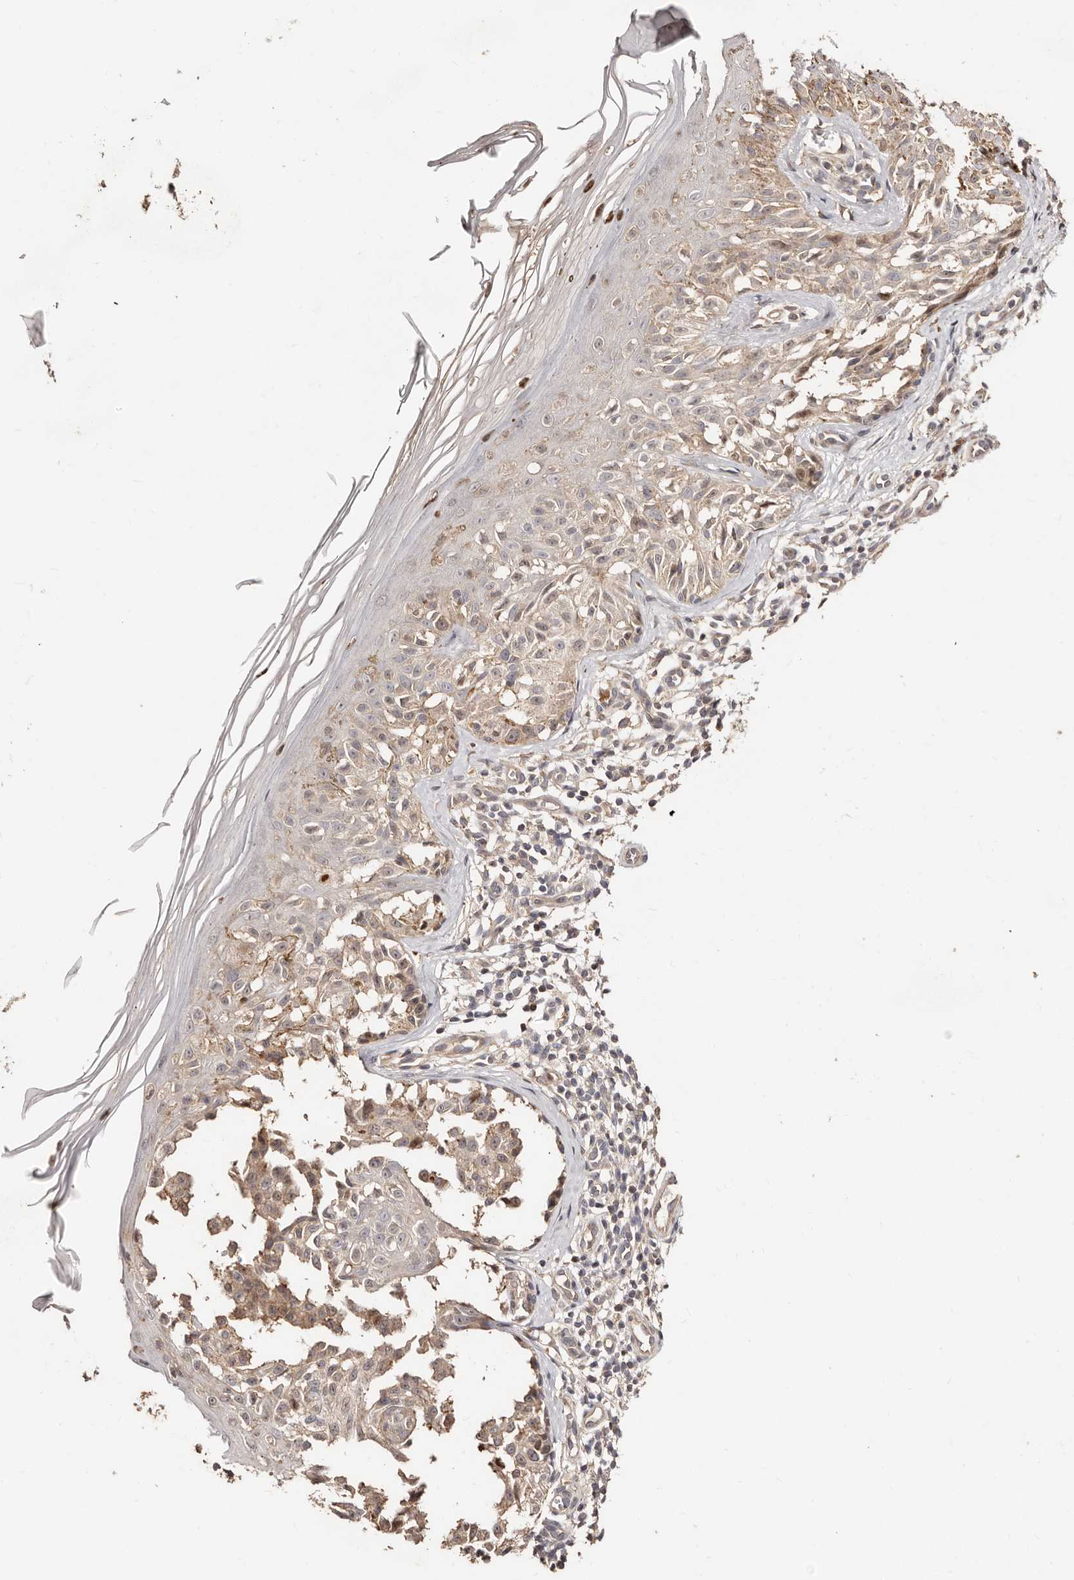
{"staining": {"intensity": "weak", "quantity": "<25%", "location": "cytoplasmic/membranous"}, "tissue": "melanoma", "cell_type": "Tumor cells", "image_type": "cancer", "snomed": [{"axis": "morphology", "description": "Malignant melanoma, NOS"}, {"axis": "topography", "description": "Skin"}], "caption": "The image demonstrates no significant expression in tumor cells of melanoma.", "gene": "APOL6", "patient": {"sex": "female", "age": 50}}